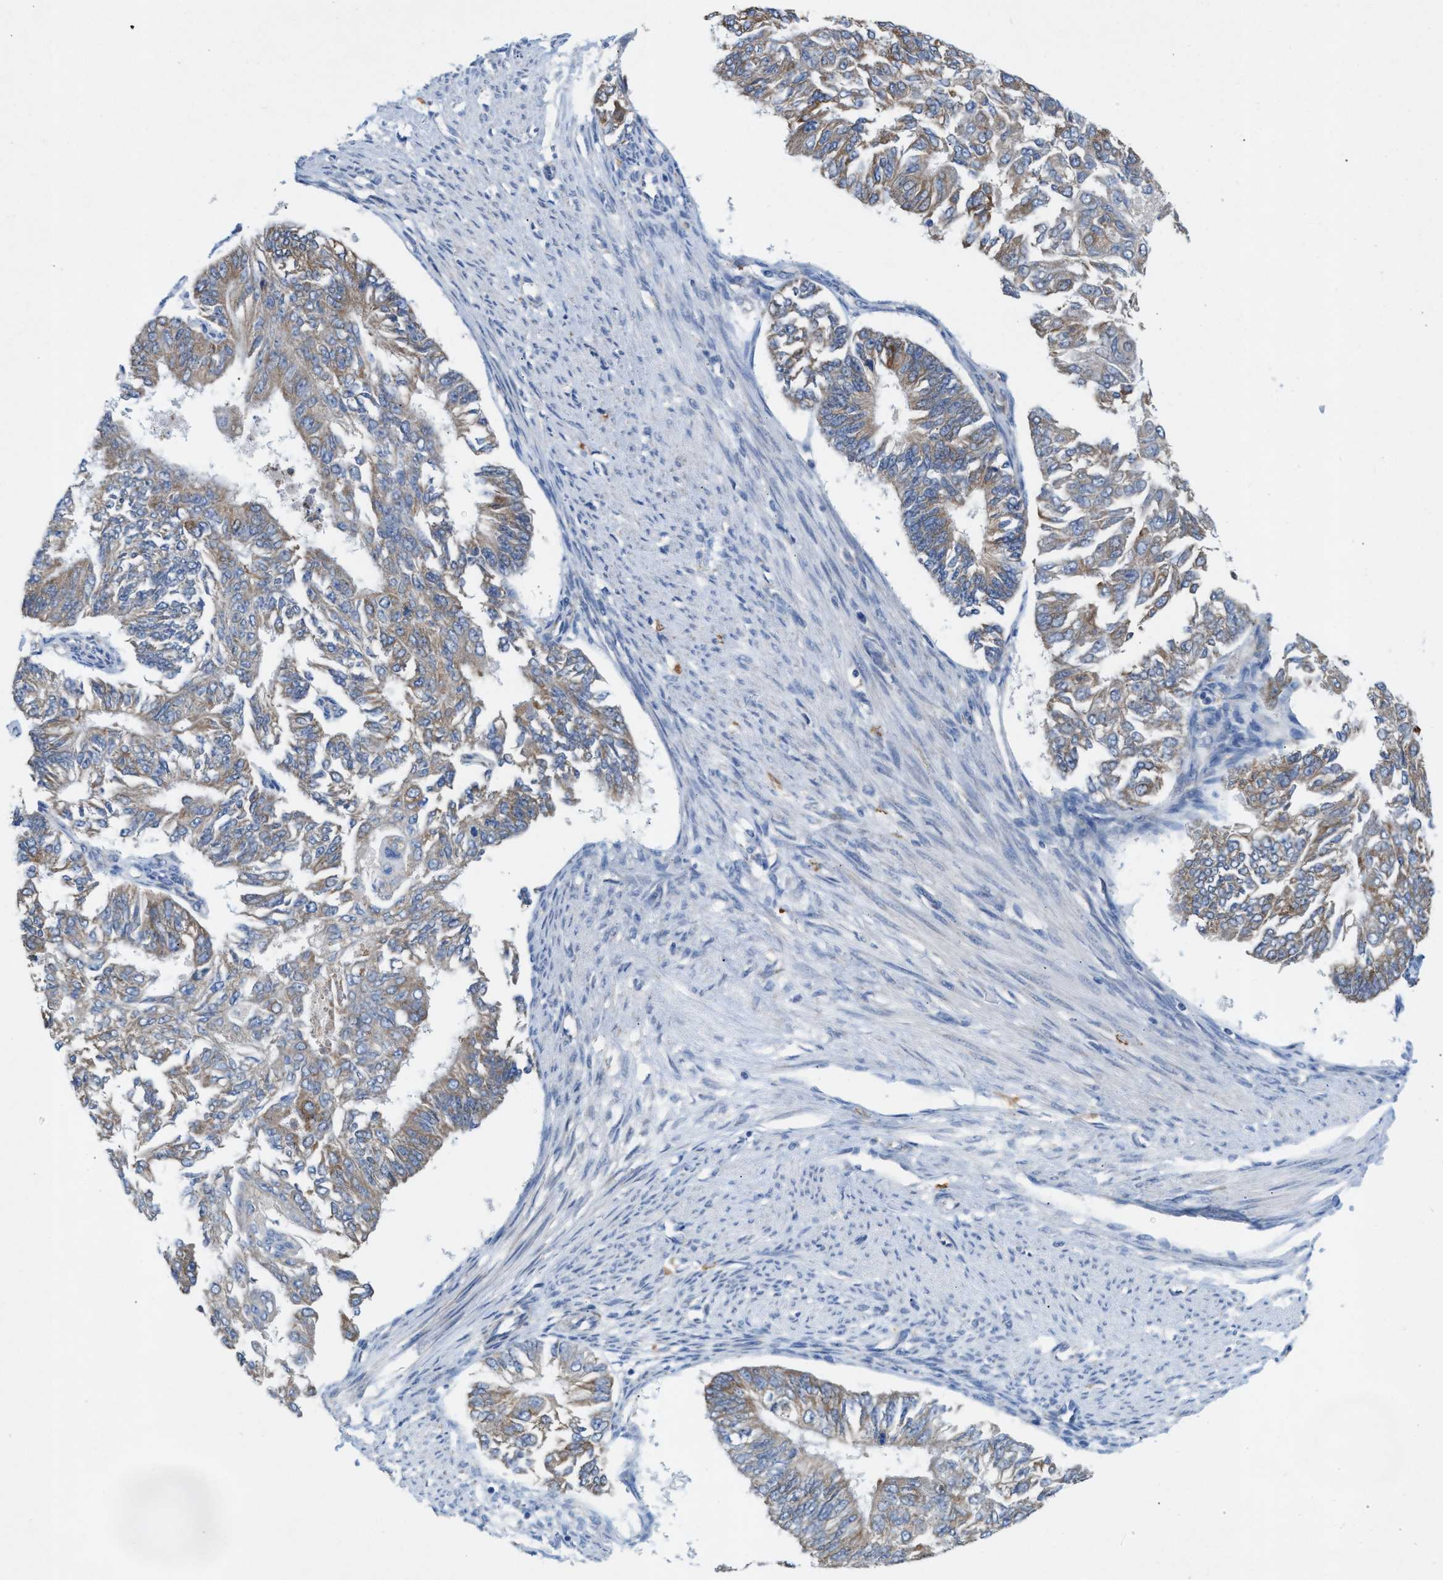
{"staining": {"intensity": "weak", "quantity": ">75%", "location": "cytoplasmic/membranous"}, "tissue": "endometrial cancer", "cell_type": "Tumor cells", "image_type": "cancer", "snomed": [{"axis": "morphology", "description": "Adenocarcinoma, NOS"}, {"axis": "topography", "description": "Endometrium"}], "caption": "Immunohistochemical staining of human endometrial cancer (adenocarcinoma) demonstrates low levels of weak cytoplasmic/membranous positivity in approximately >75% of tumor cells.", "gene": "DYNC2I1", "patient": {"sex": "female", "age": 32}}